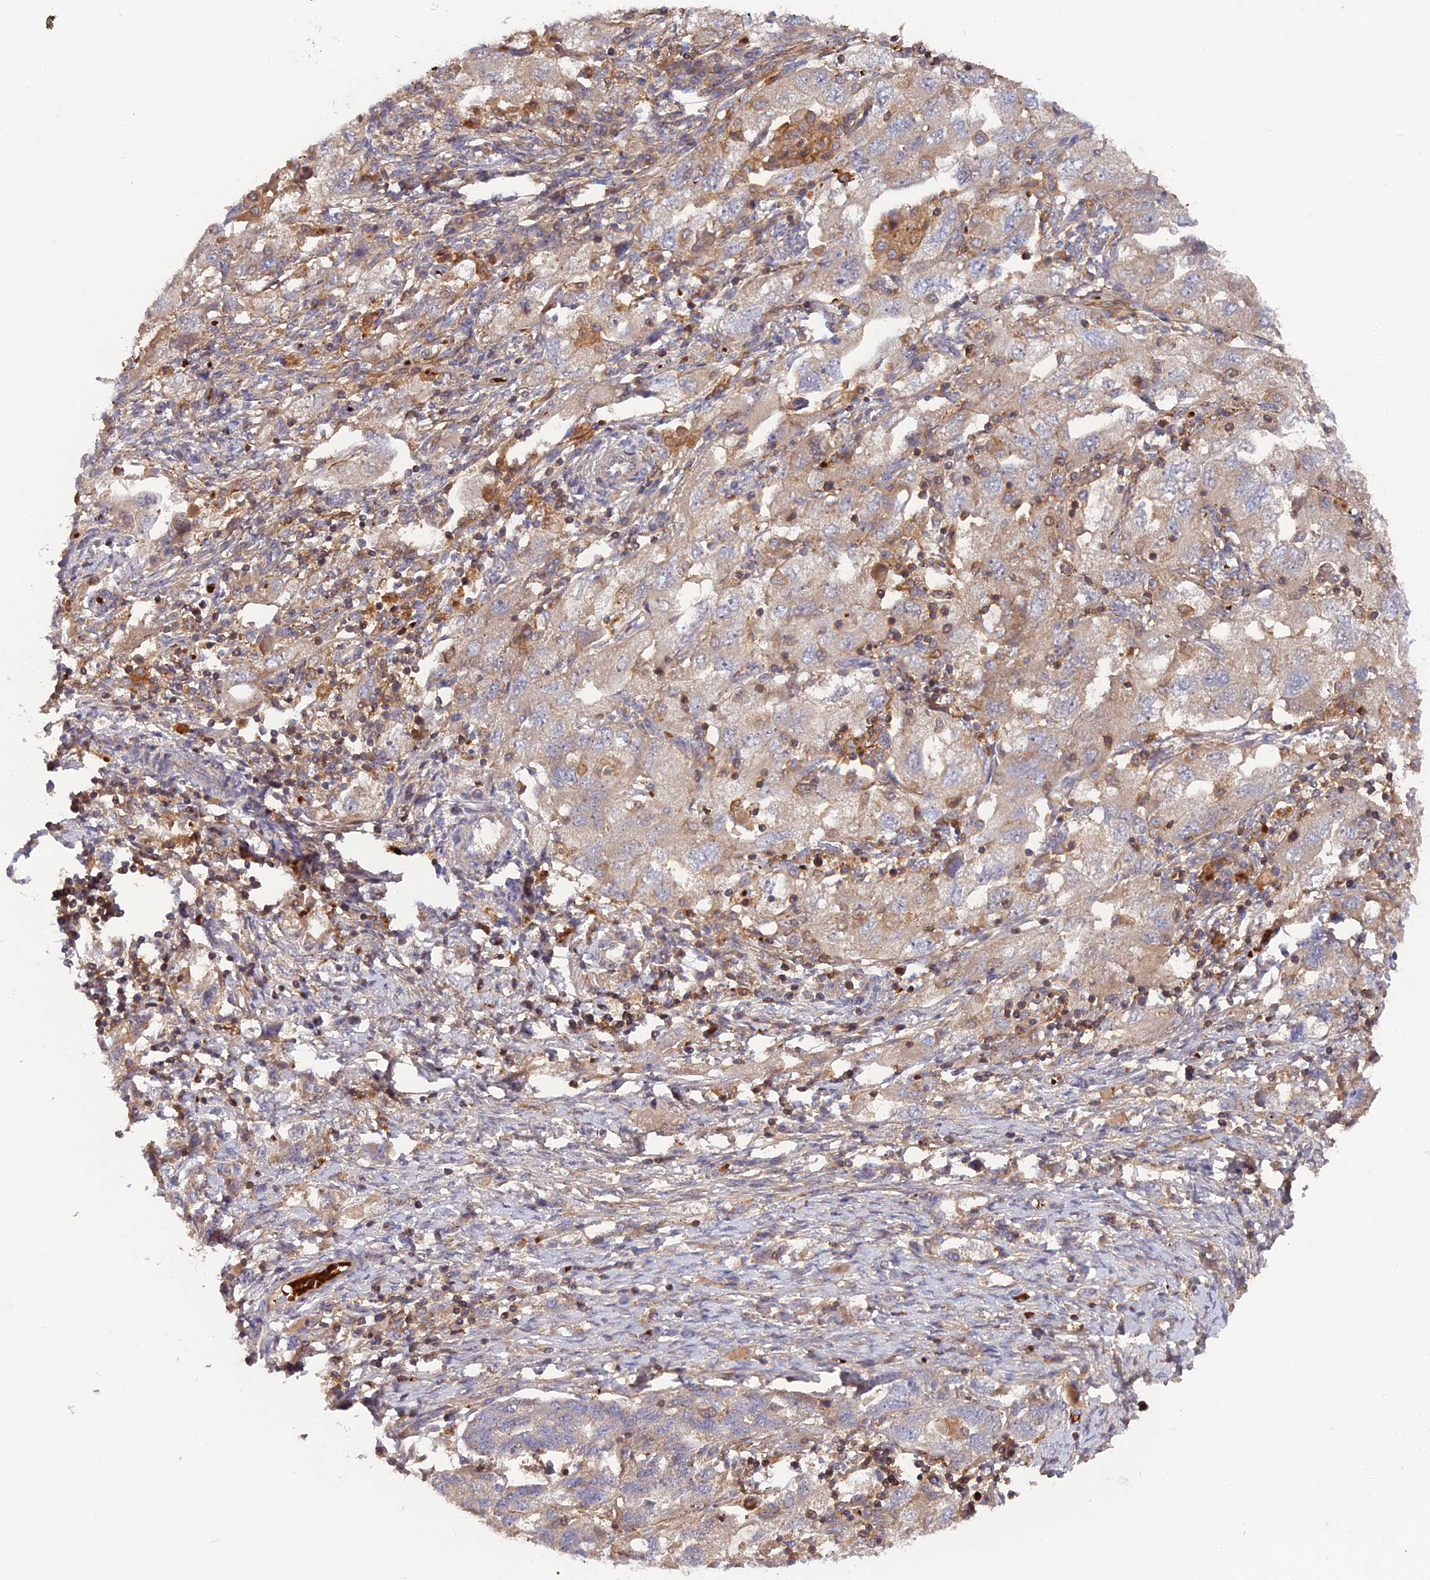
{"staining": {"intensity": "weak", "quantity": "25%-75%", "location": "cytoplasmic/membranous"}, "tissue": "ovarian cancer", "cell_type": "Tumor cells", "image_type": "cancer", "snomed": [{"axis": "morphology", "description": "Carcinoma, NOS"}, {"axis": "morphology", "description": "Cystadenocarcinoma, serous, NOS"}, {"axis": "topography", "description": "Ovary"}], "caption": "Serous cystadenocarcinoma (ovarian) was stained to show a protein in brown. There is low levels of weak cytoplasmic/membranous staining in approximately 25%-75% of tumor cells.", "gene": "CPNE7", "patient": {"sex": "female", "age": 69}}